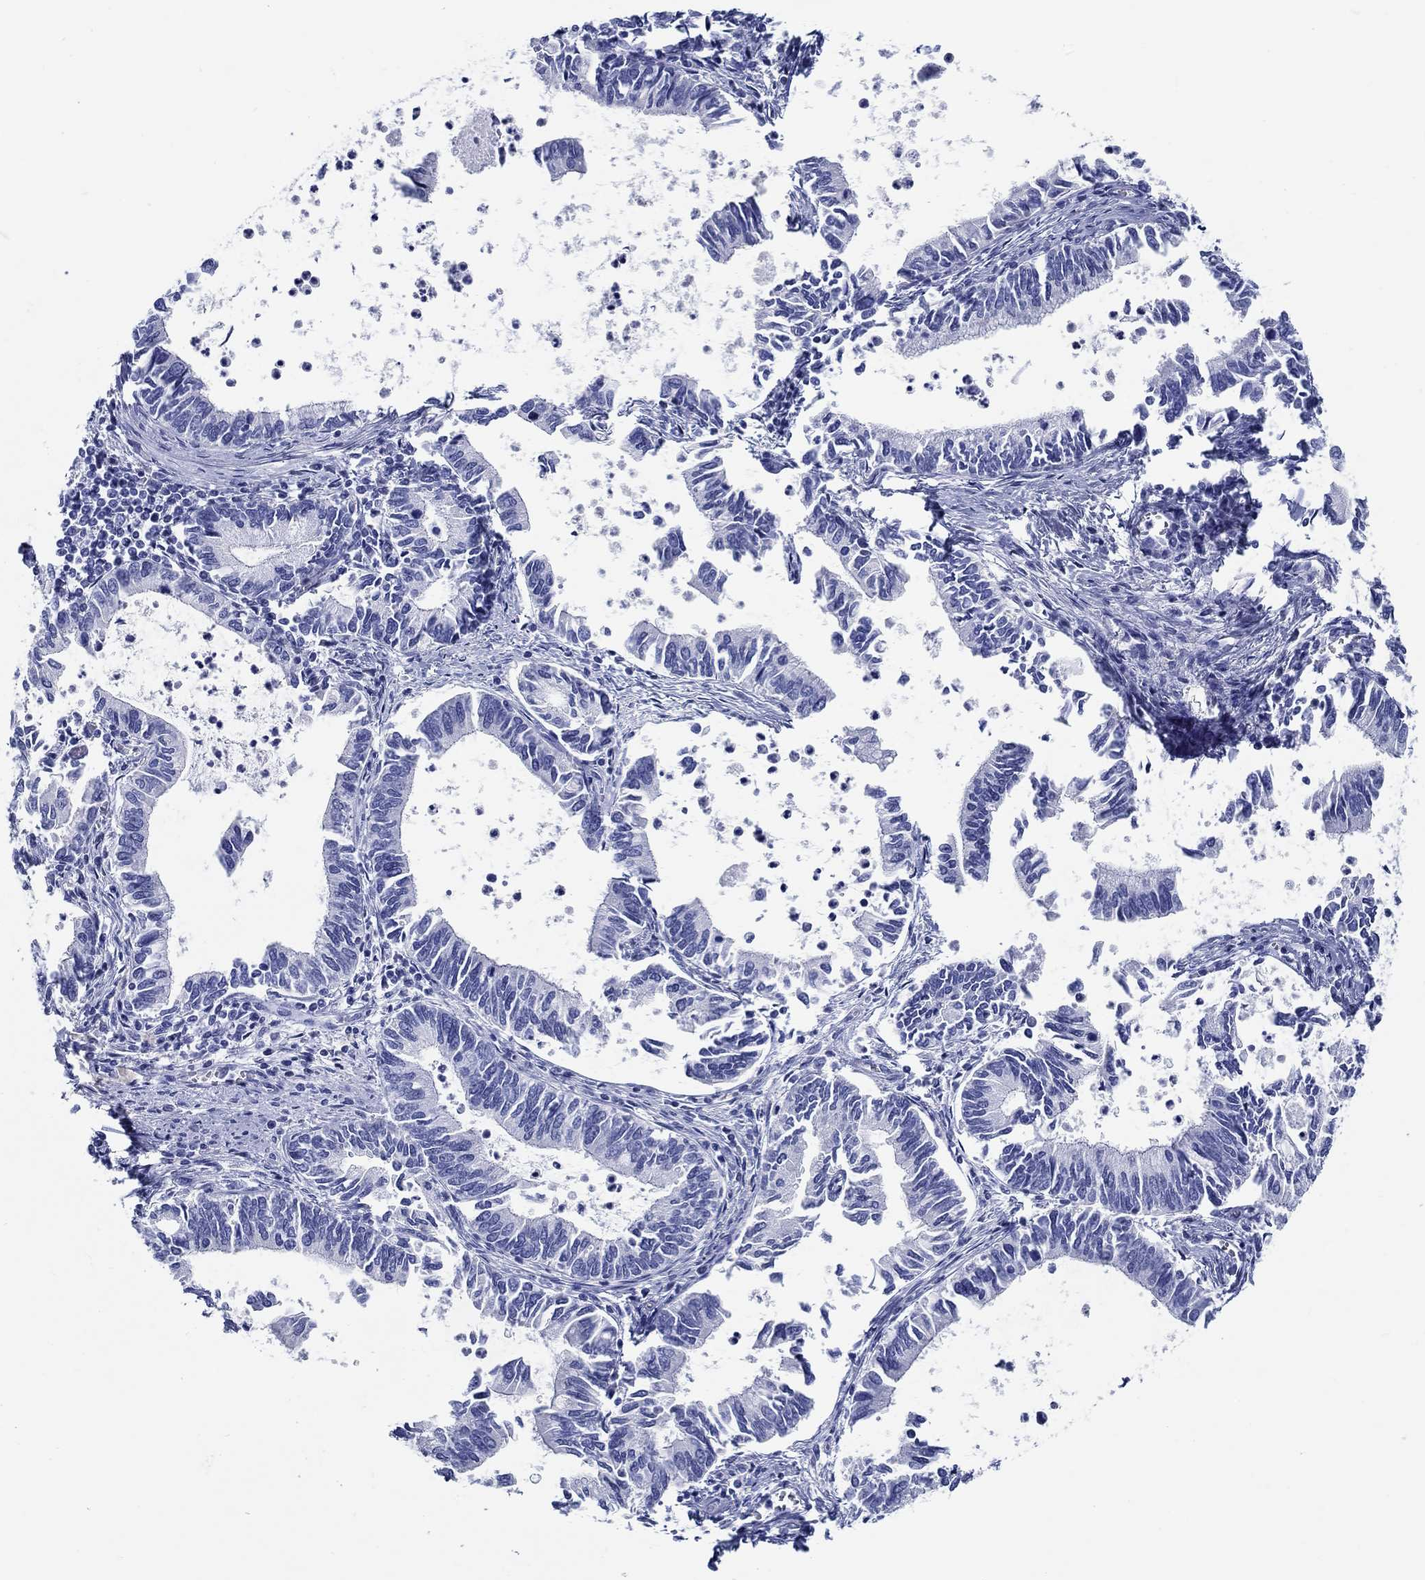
{"staining": {"intensity": "negative", "quantity": "none", "location": "none"}, "tissue": "cervical cancer", "cell_type": "Tumor cells", "image_type": "cancer", "snomed": [{"axis": "morphology", "description": "Adenocarcinoma, NOS"}, {"axis": "topography", "description": "Cervix"}], "caption": "High magnification brightfield microscopy of cervical cancer stained with DAB (brown) and counterstained with hematoxylin (blue): tumor cells show no significant staining.", "gene": "FBXO2", "patient": {"sex": "female", "age": 42}}